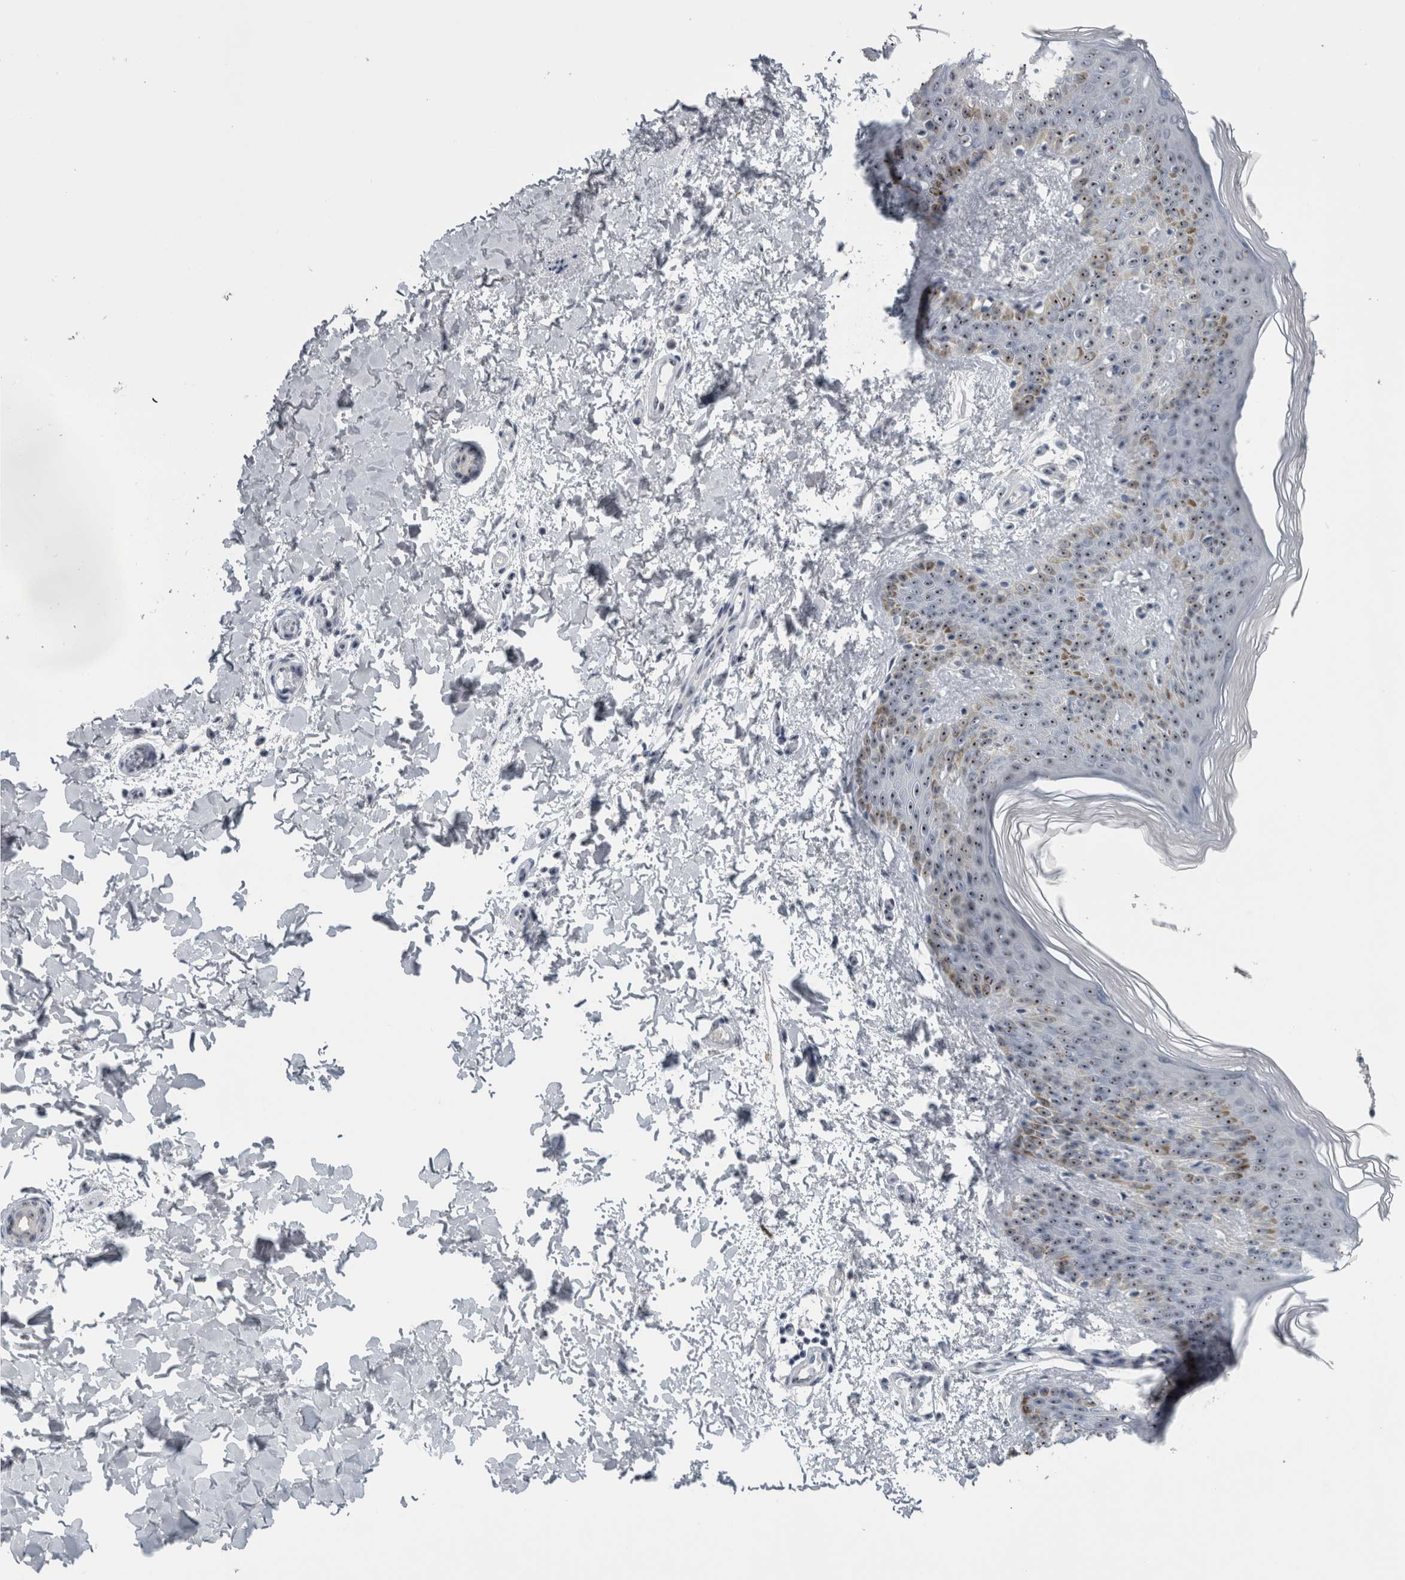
{"staining": {"intensity": "moderate", "quantity": ">75%", "location": "nuclear"}, "tissue": "skin", "cell_type": "Fibroblasts", "image_type": "normal", "snomed": [{"axis": "morphology", "description": "Normal tissue, NOS"}, {"axis": "morphology", "description": "Neoplasm, benign, NOS"}, {"axis": "topography", "description": "Skin"}, {"axis": "topography", "description": "Soft tissue"}], "caption": "Approximately >75% of fibroblasts in normal skin display moderate nuclear protein staining as visualized by brown immunohistochemical staining.", "gene": "UTP6", "patient": {"sex": "male", "age": 26}}